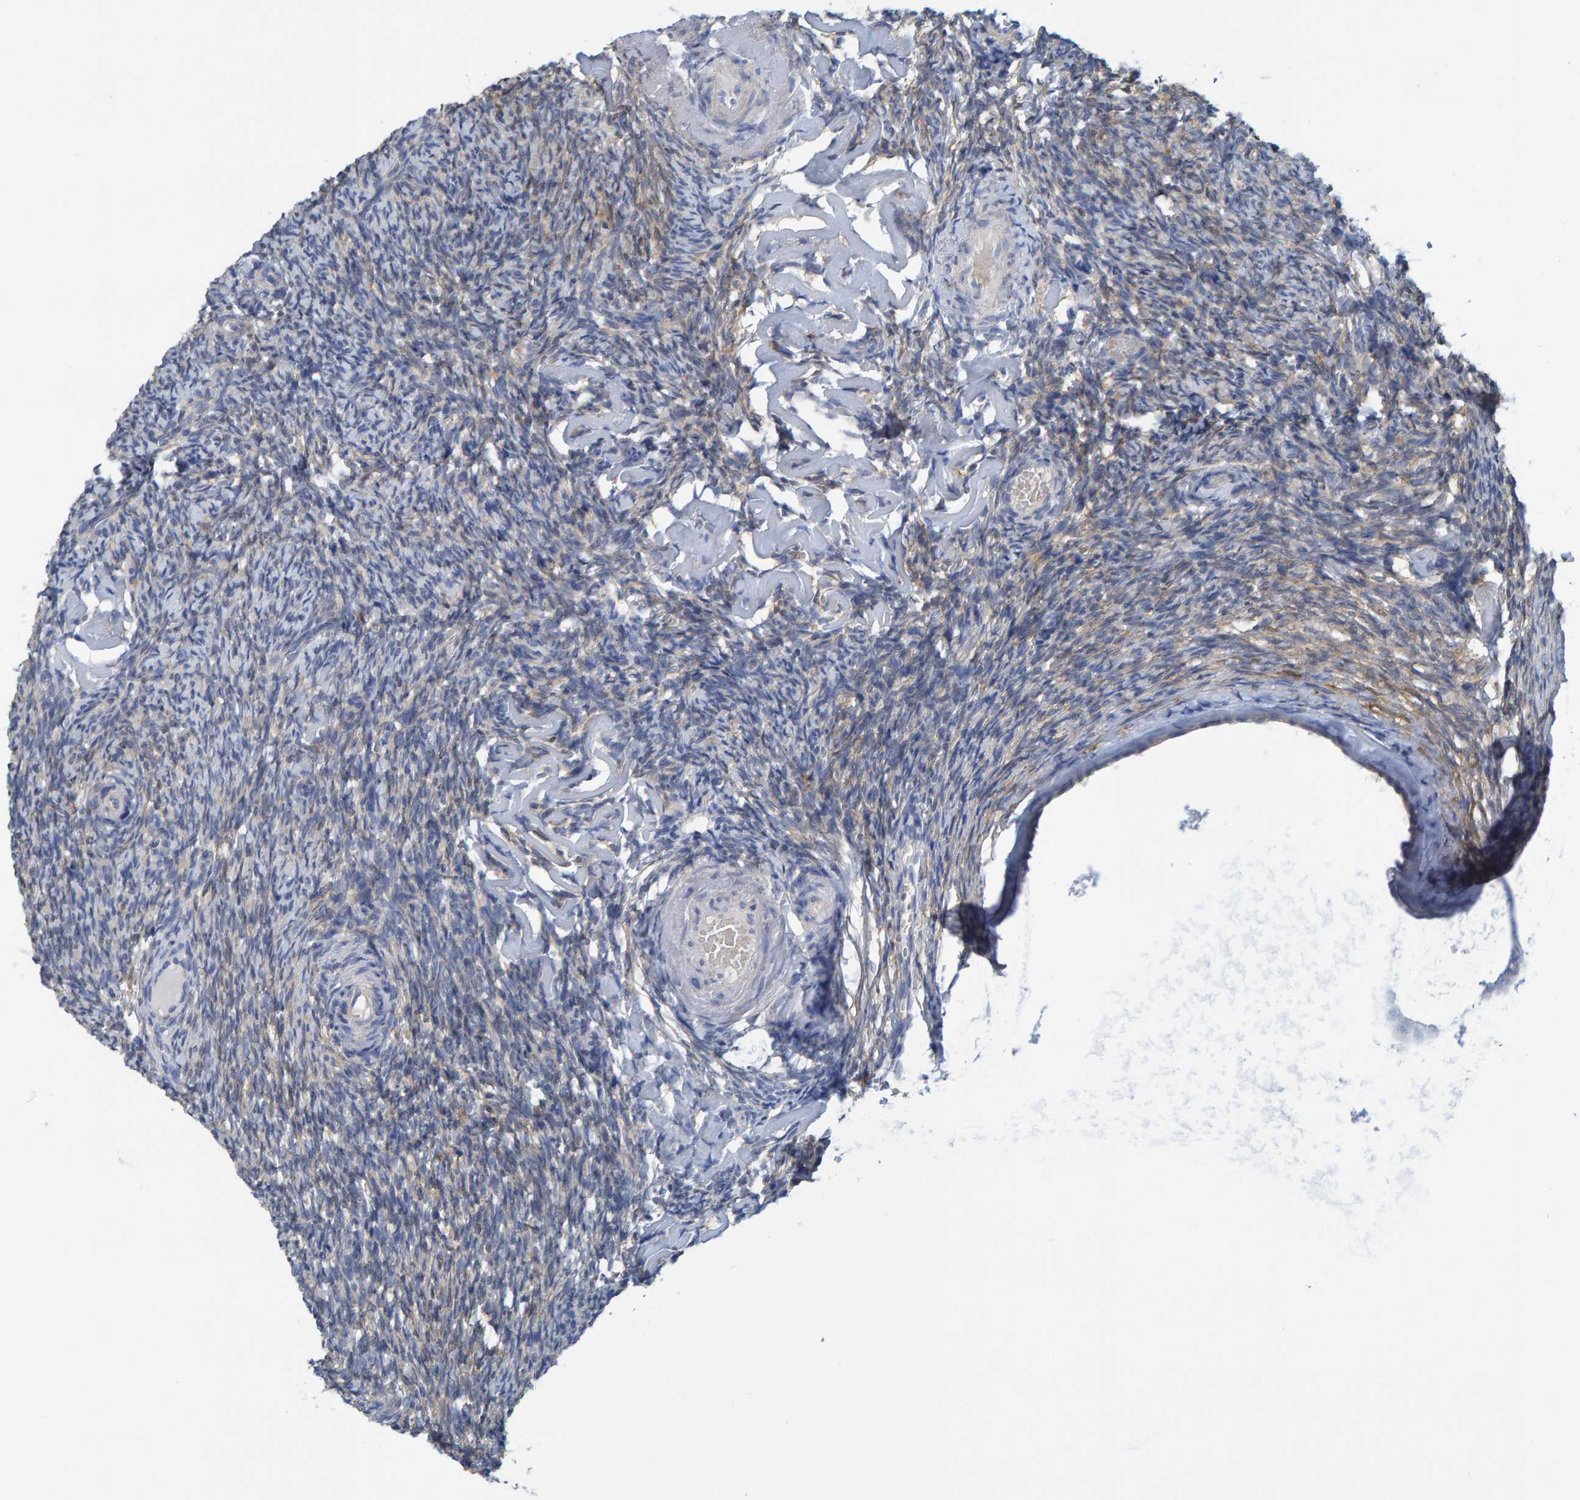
{"staining": {"intensity": "weak", "quantity": "<25%", "location": "cytoplasmic/membranous"}, "tissue": "ovary", "cell_type": "Ovarian stroma cells", "image_type": "normal", "snomed": [{"axis": "morphology", "description": "Normal tissue, NOS"}, {"axis": "topography", "description": "Ovary"}], "caption": "Immunohistochemical staining of unremarkable human ovary reveals no significant staining in ovarian stroma cells.", "gene": "ALAD", "patient": {"sex": "female", "age": 60}}